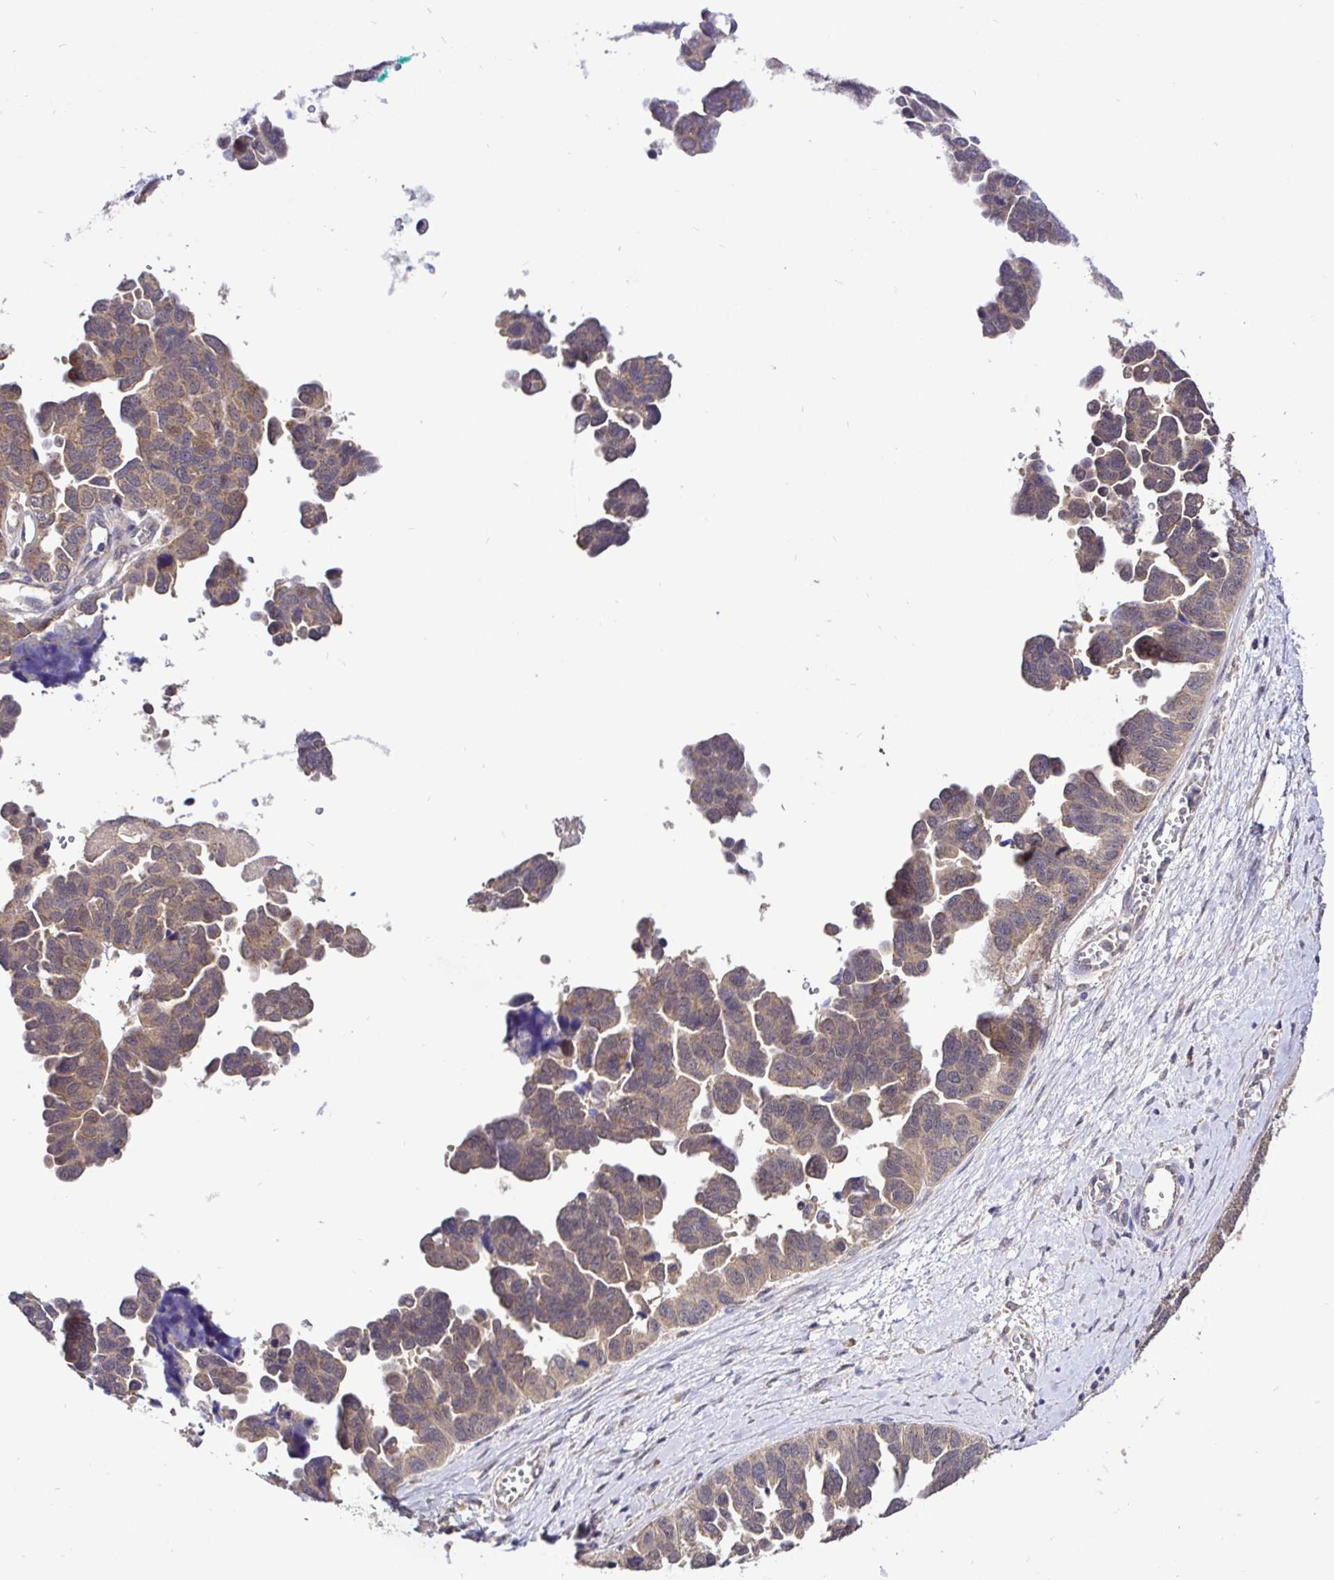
{"staining": {"intensity": "moderate", "quantity": ">75%", "location": "cytoplasmic/membranous"}, "tissue": "ovarian cancer", "cell_type": "Tumor cells", "image_type": "cancer", "snomed": [{"axis": "morphology", "description": "Cystadenocarcinoma, serous, NOS"}, {"axis": "topography", "description": "Ovary"}], "caption": "This is an image of immunohistochemistry (IHC) staining of ovarian cancer (serous cystadenocarcinoma), which shows moderate positivity in the cytoplasmic/membranous of tumor cells.", "gene": "UBE2M", "patient": {"sex": "female", "age": 64}}